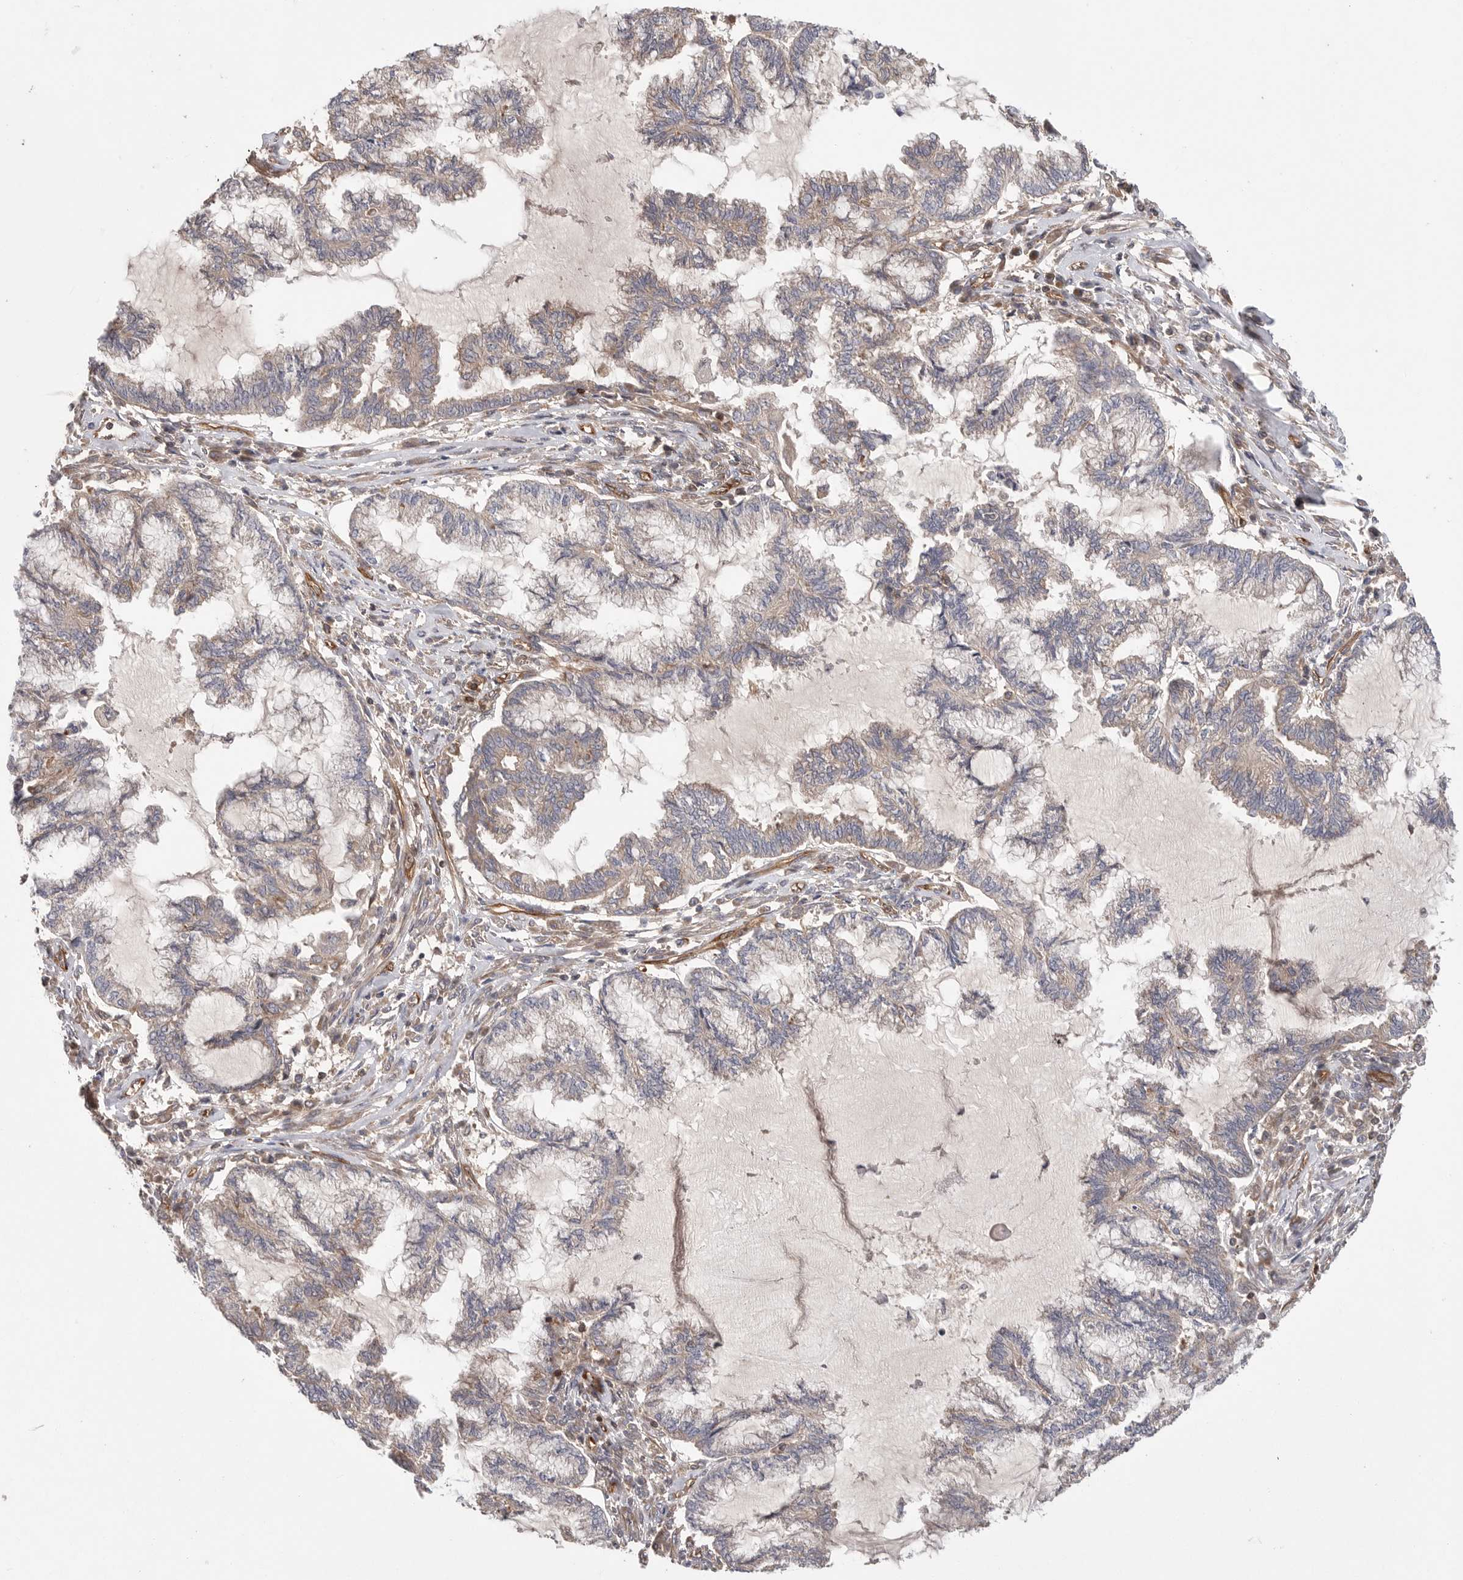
{"staining": {"intensity": "weak", "quantity": "<25%", "location": "cytoplasmic/membranous"}, "tissue": "endometrial cancer", "cell_type": "Tumor cells", "image_type": "cancer", "snomed": [{"axis": "morphology", "description": "Adenocarcinoma, NOS"}, {"axis": "topography", "description": "Endometrium"}], "caption": "This is an immunohistochemistry (IHC) histopathology image of endometrial cancer (adenocarcinoma). There is no positivity in tumor cells.", "gene": "PRKCH", "patient": {"sex": "female", "age": 86}}